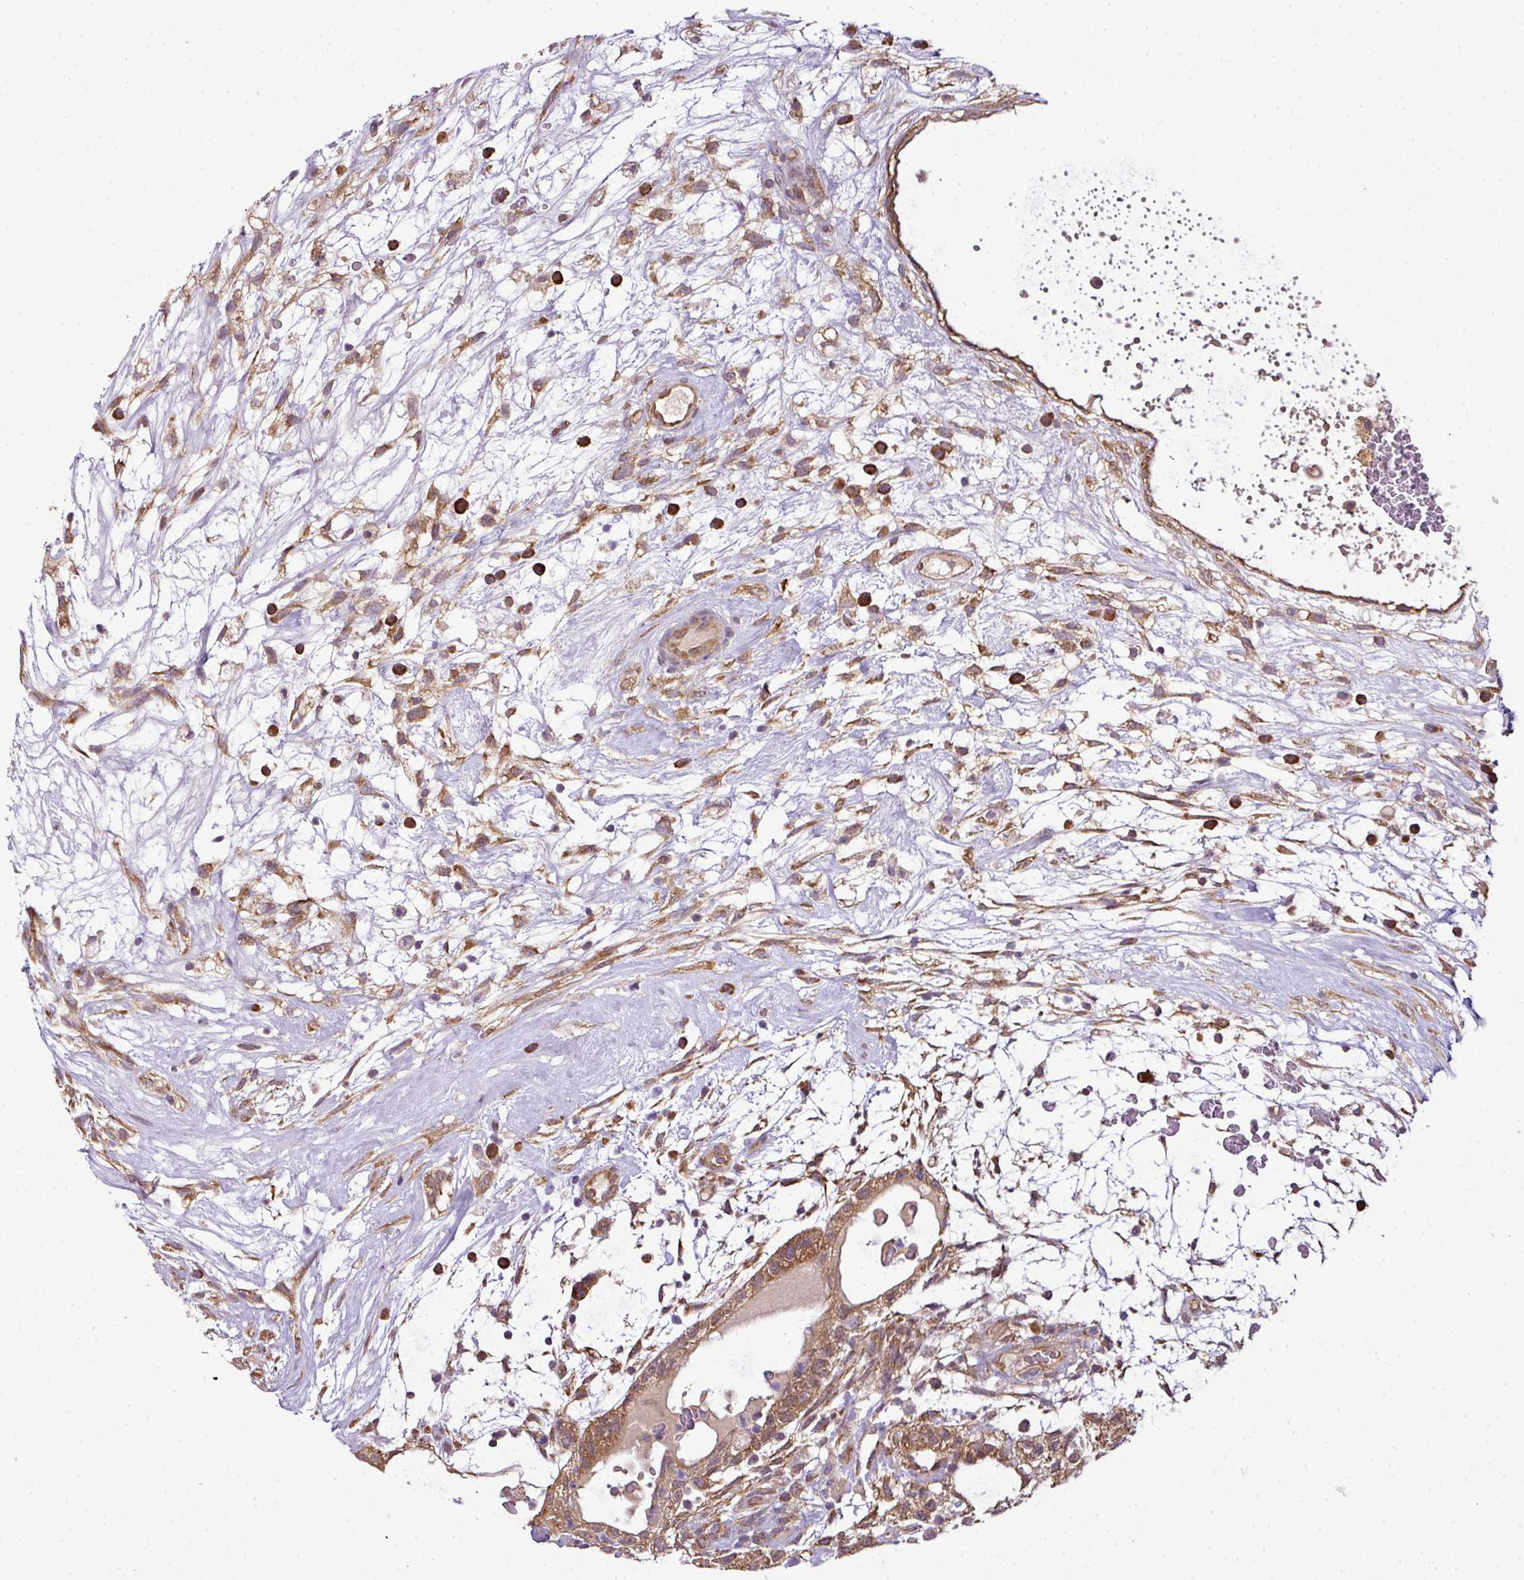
{"staining": {"intensity": "moderate", "quantity": ">75%", "location": "cytoplasmic/membranous"}, "tissue": "testis cancer", "cell_type": "Tumor cells", "image_type": "cancer", "snomed": [{"axis": "morphology", "description": "Carcinoma, Embryonal, NOS"}, {"axis": "topography", "description": "Testis"}], "caption": "Tumor cells show medium levels of moderate cytoplasmic/membranous expression in approximately >75% of cells in human testis embryonal carcinoma.", "gene": "RBM4B", "patient": {"sex": "male", "age": 32}}